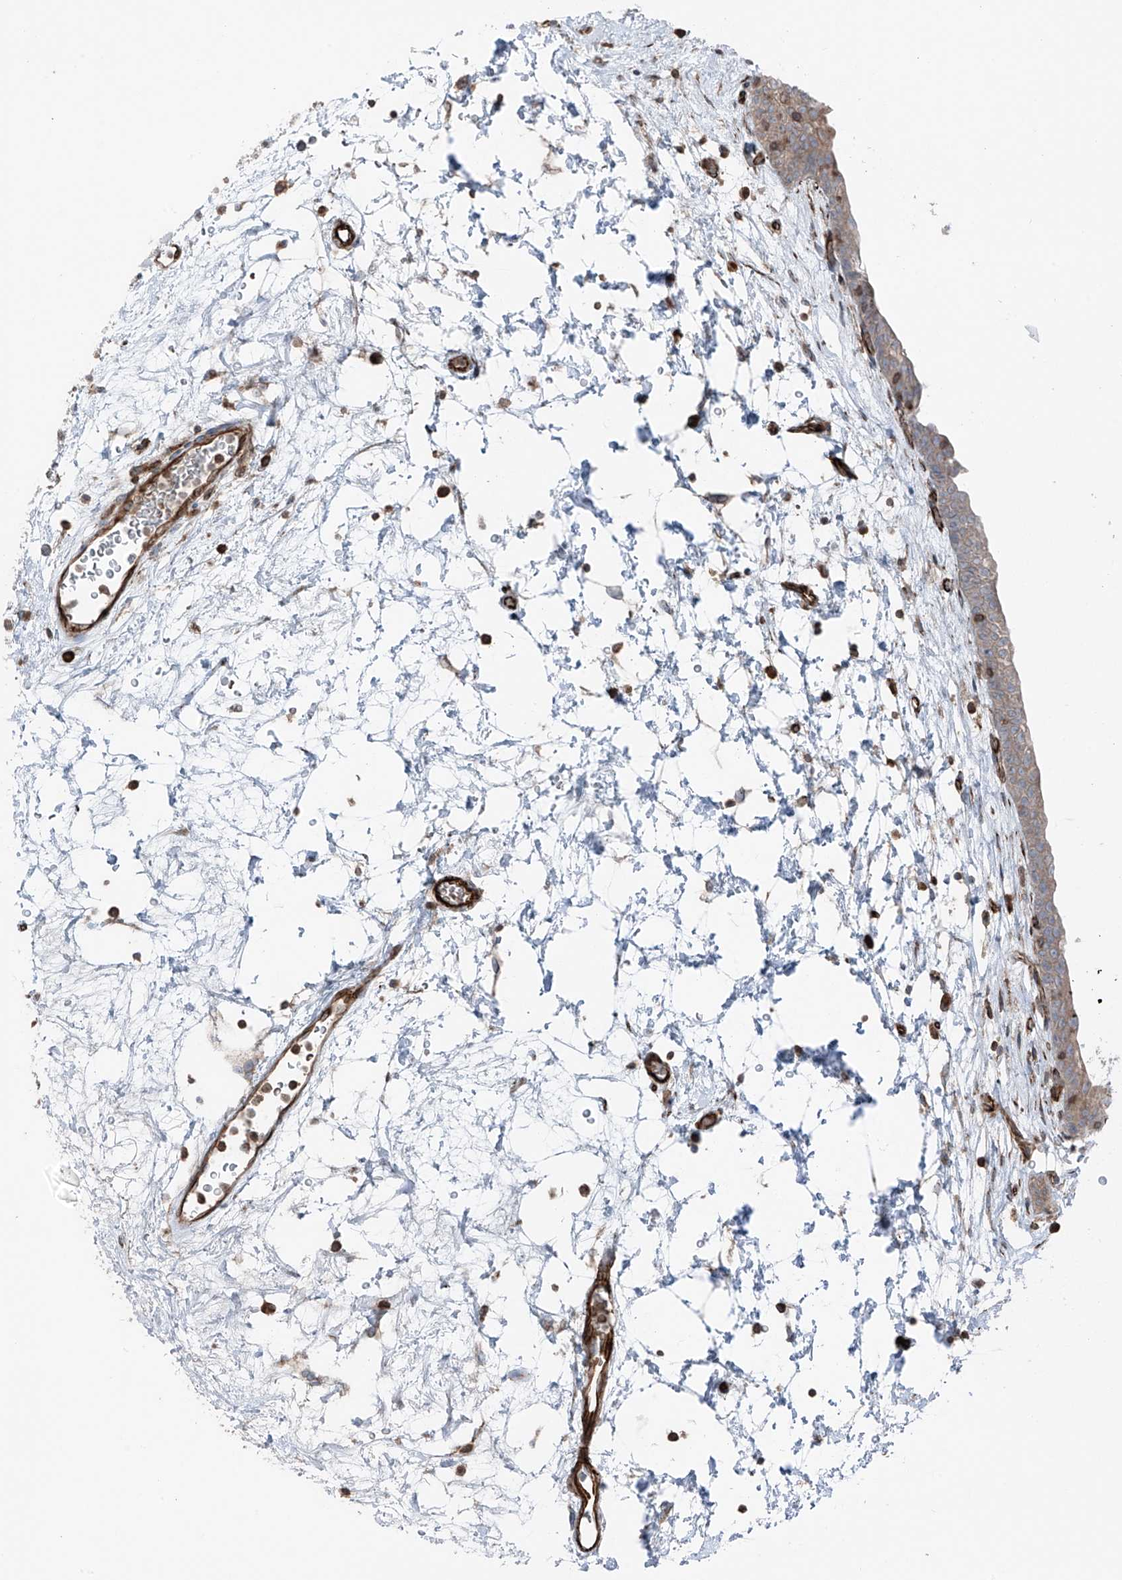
{"staining": {"intensity": "weak", "quantity": ">75%", "location": "cytoplasmic/membranous"}, "tissue": "urinary bladder", "cell_type": "Urothelial cells", "image_type": "normal", "snomed": [{"axis": "morphology", "description": "Normal tissue, NOS"}, {"axis": "topography", "description": "Urinary bladder"}], "caption": "Protein expression analysis of unremarkable urinary bladder reveals weak cytoplasmic/membranous positivity in about >75% of urothelial cells.", "gene": "ERLEC1", "patient": {"sex": "male", "age": 83}}